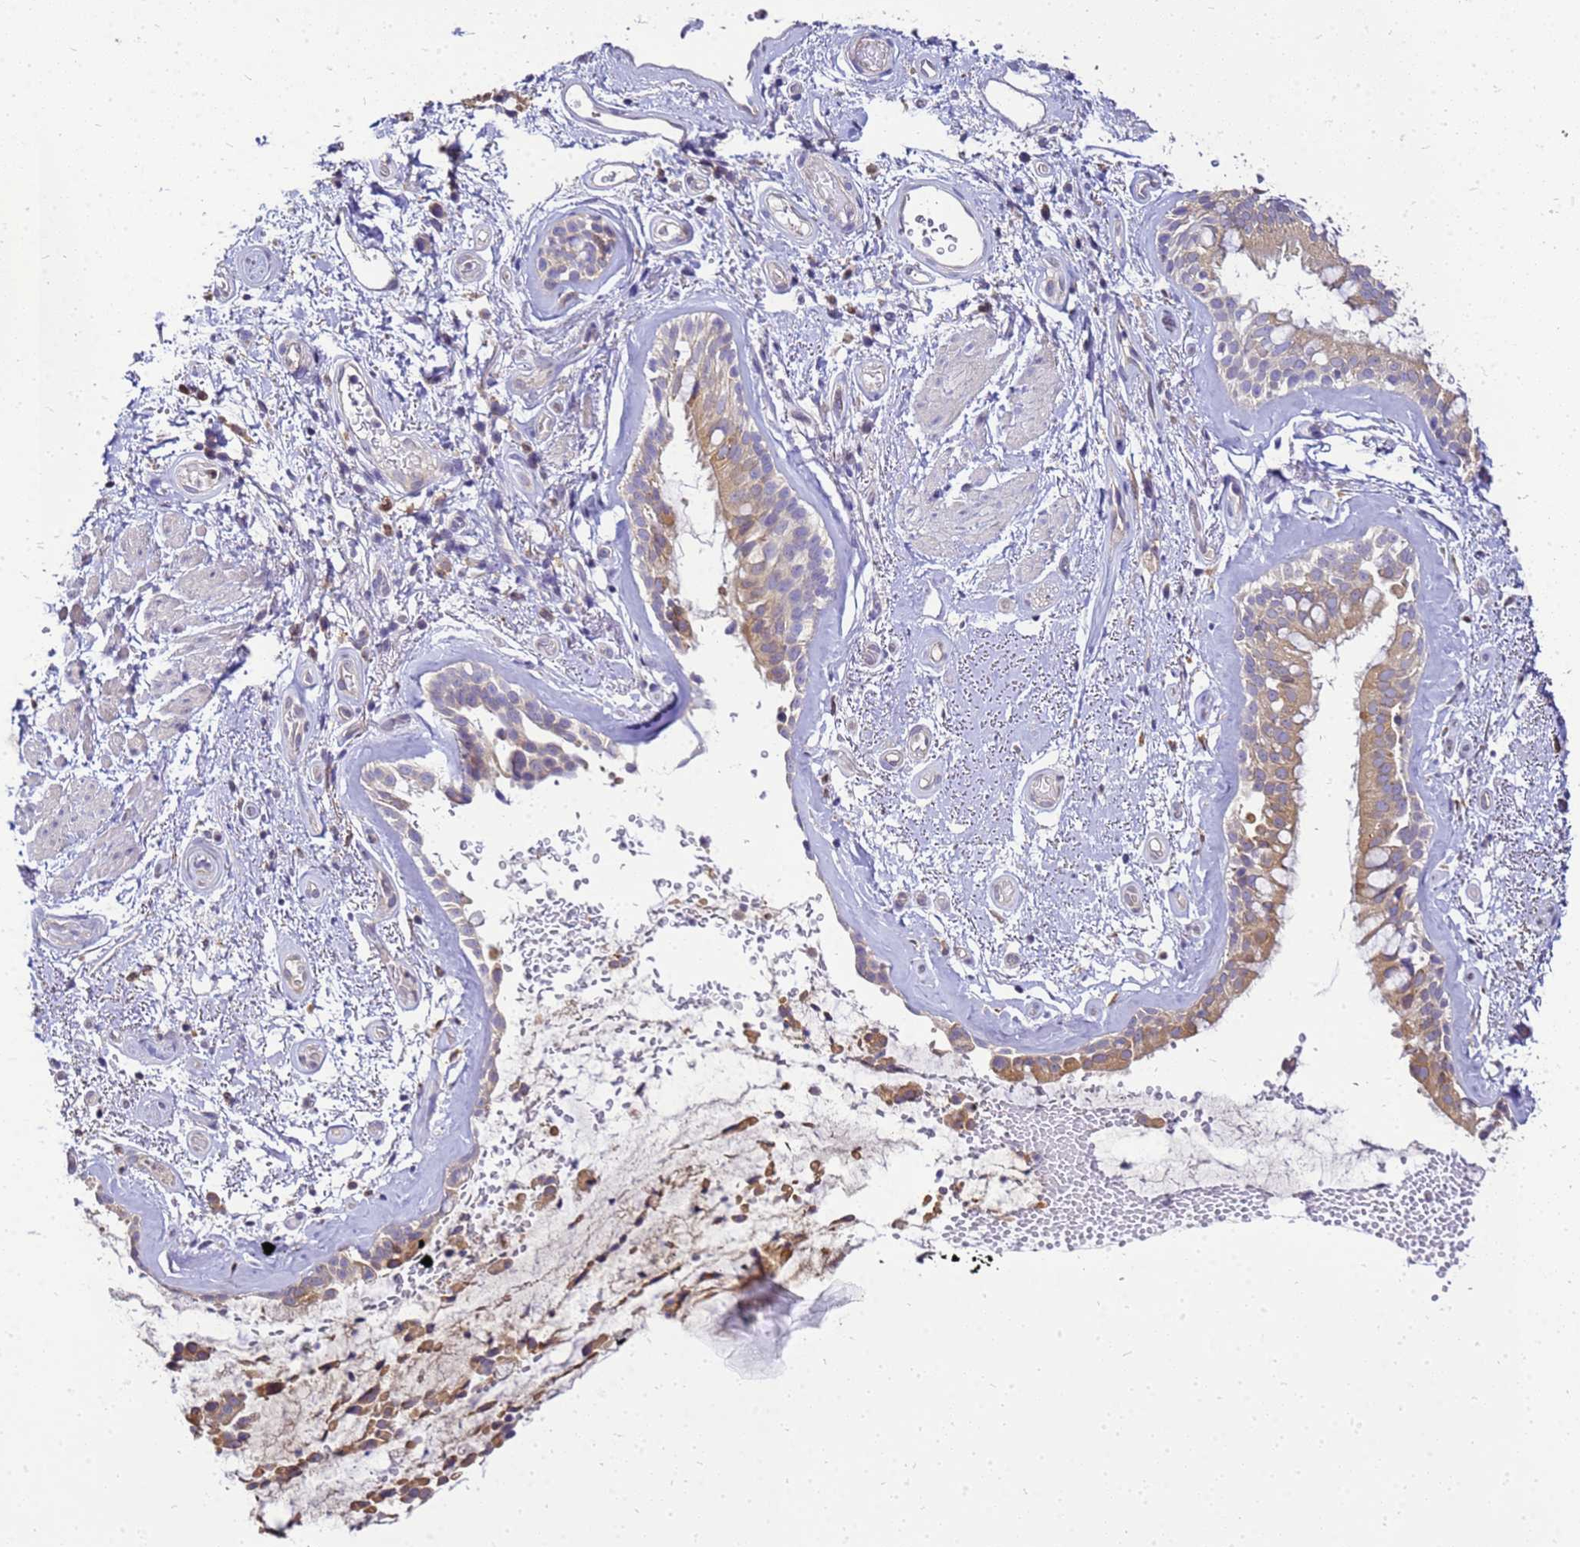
{"staining": {"intensity": "moderate", "quantity": ">75%", "location": "cytoplasmic/membranous"}, "tissue": "bronchus", "cell_type": "Respiratory epithelial cells", "image_type": "normal", "snomed": [{"axis": "morphology", "description": "Normal tissue, NOS"}, {"axis": "topography", "description": "Cartilage tissue"}, {"axis": "topography", "description": "Bronchus"}], "caption": "A brown stain highlights moderate cytoplasmic/membranous expression of a protein in respiratory epithelial cells of unremarkable human bronchus. The staining was performed using DAB (3,3'-diaminobenzidine) to visualize the protein expression in brown, while the nuclei were stained in blue with hematoxylin (Magnification: 20x).", "gene": "ADPGK", "patient": {"sex": "female", "age": 66}}